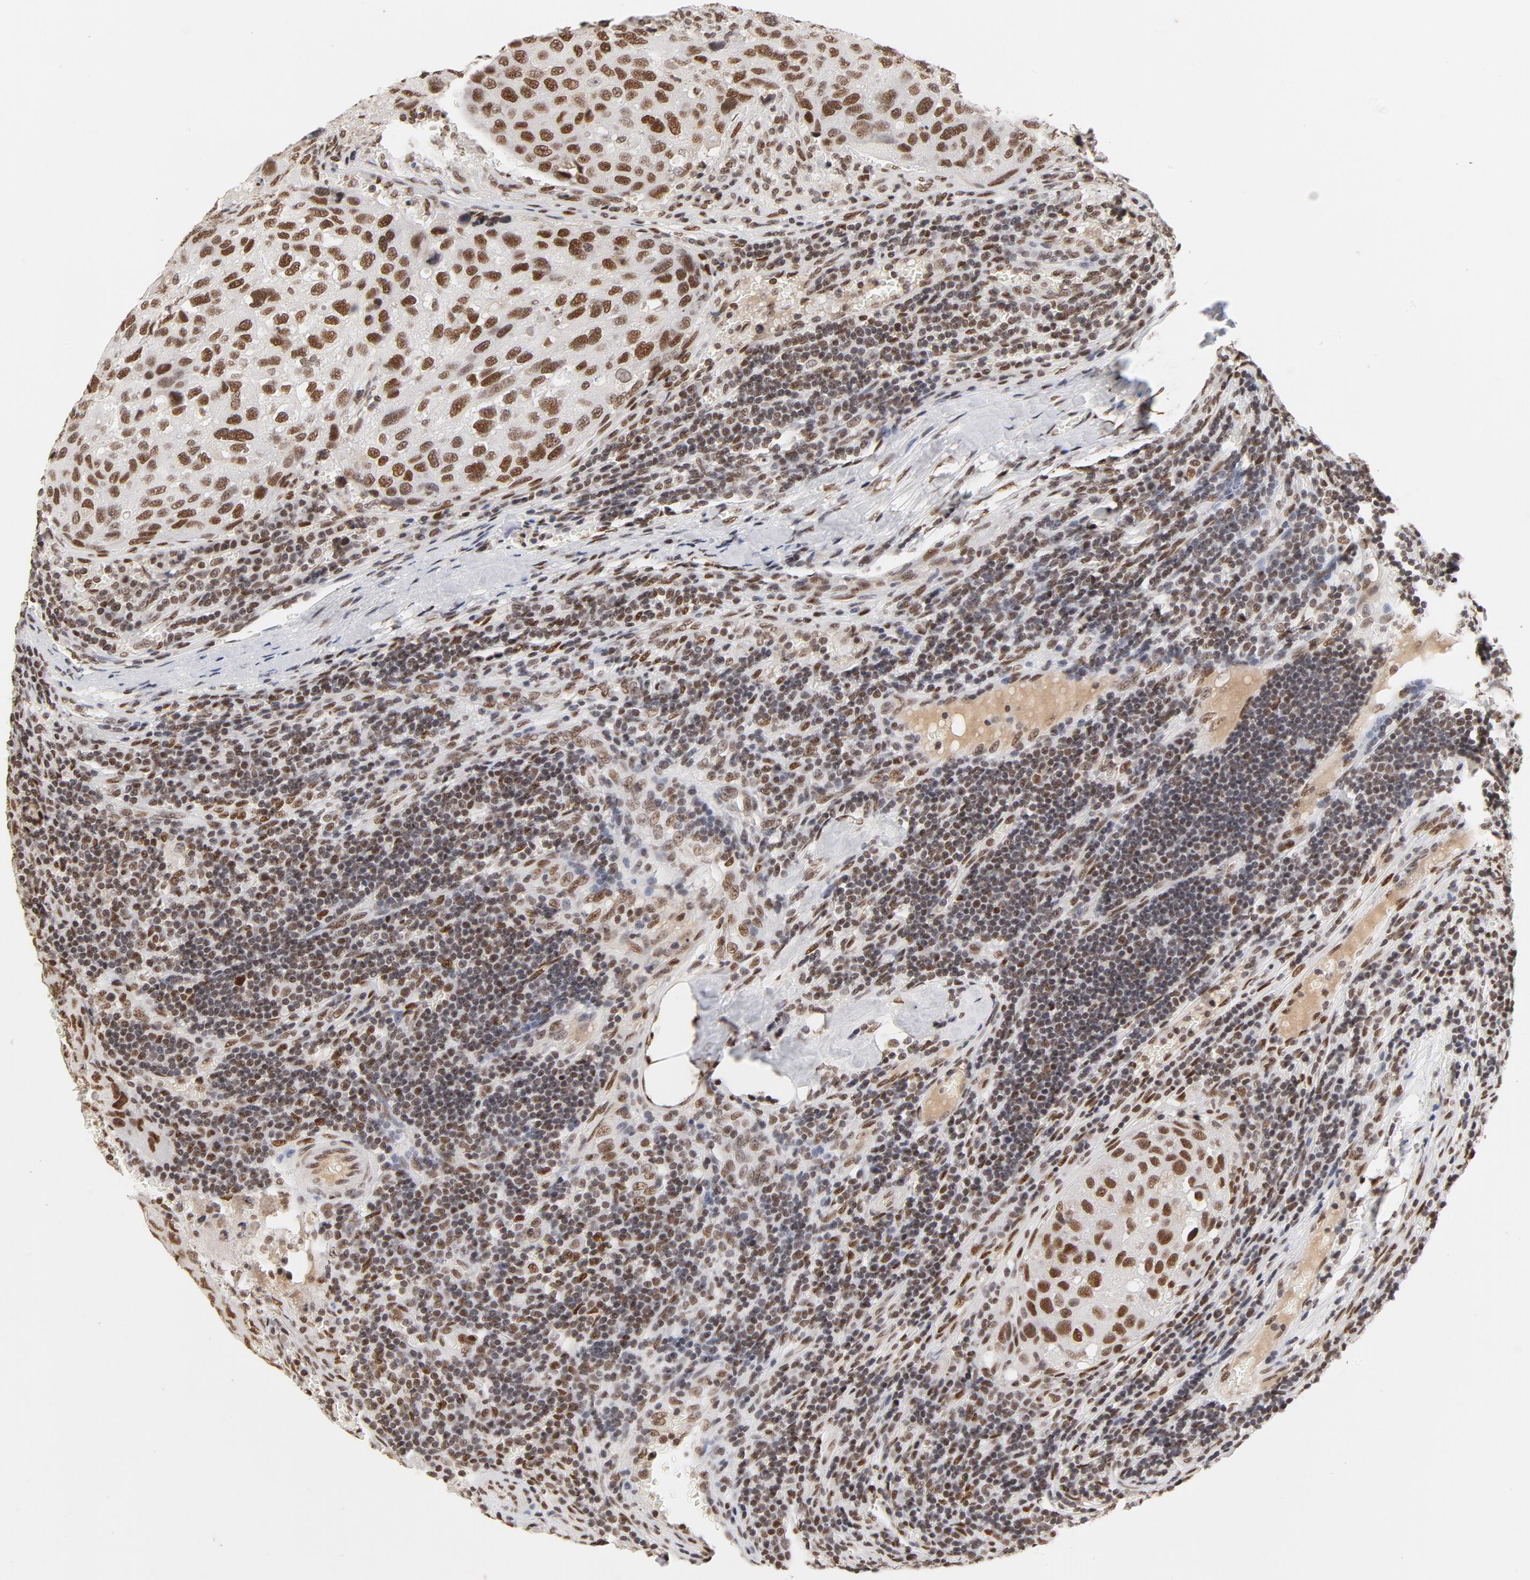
{"staining": {"intensity": "moderate", "quantity": ">75%", "location": "nuclear"}, "tissue": "urothelial cancer", "cell_type": "Tumor cells", "image_type": "cancer", "snomed": [{"axis": "morphology", "description": "Urothelial carcinoma, High grade"}, {"axis": "topography", "description": "Lymph node"}, {"axis": "topography", "description": "Urinary bladder"}], "caption": "Brown immunohistochemical staining in human high-grade urothelial carcinoma shows moderate nuclear expression in approximately >75% of tumor cells.", "gene": "TP53BP1", "patient": {"sex": "male", "age": 51}}